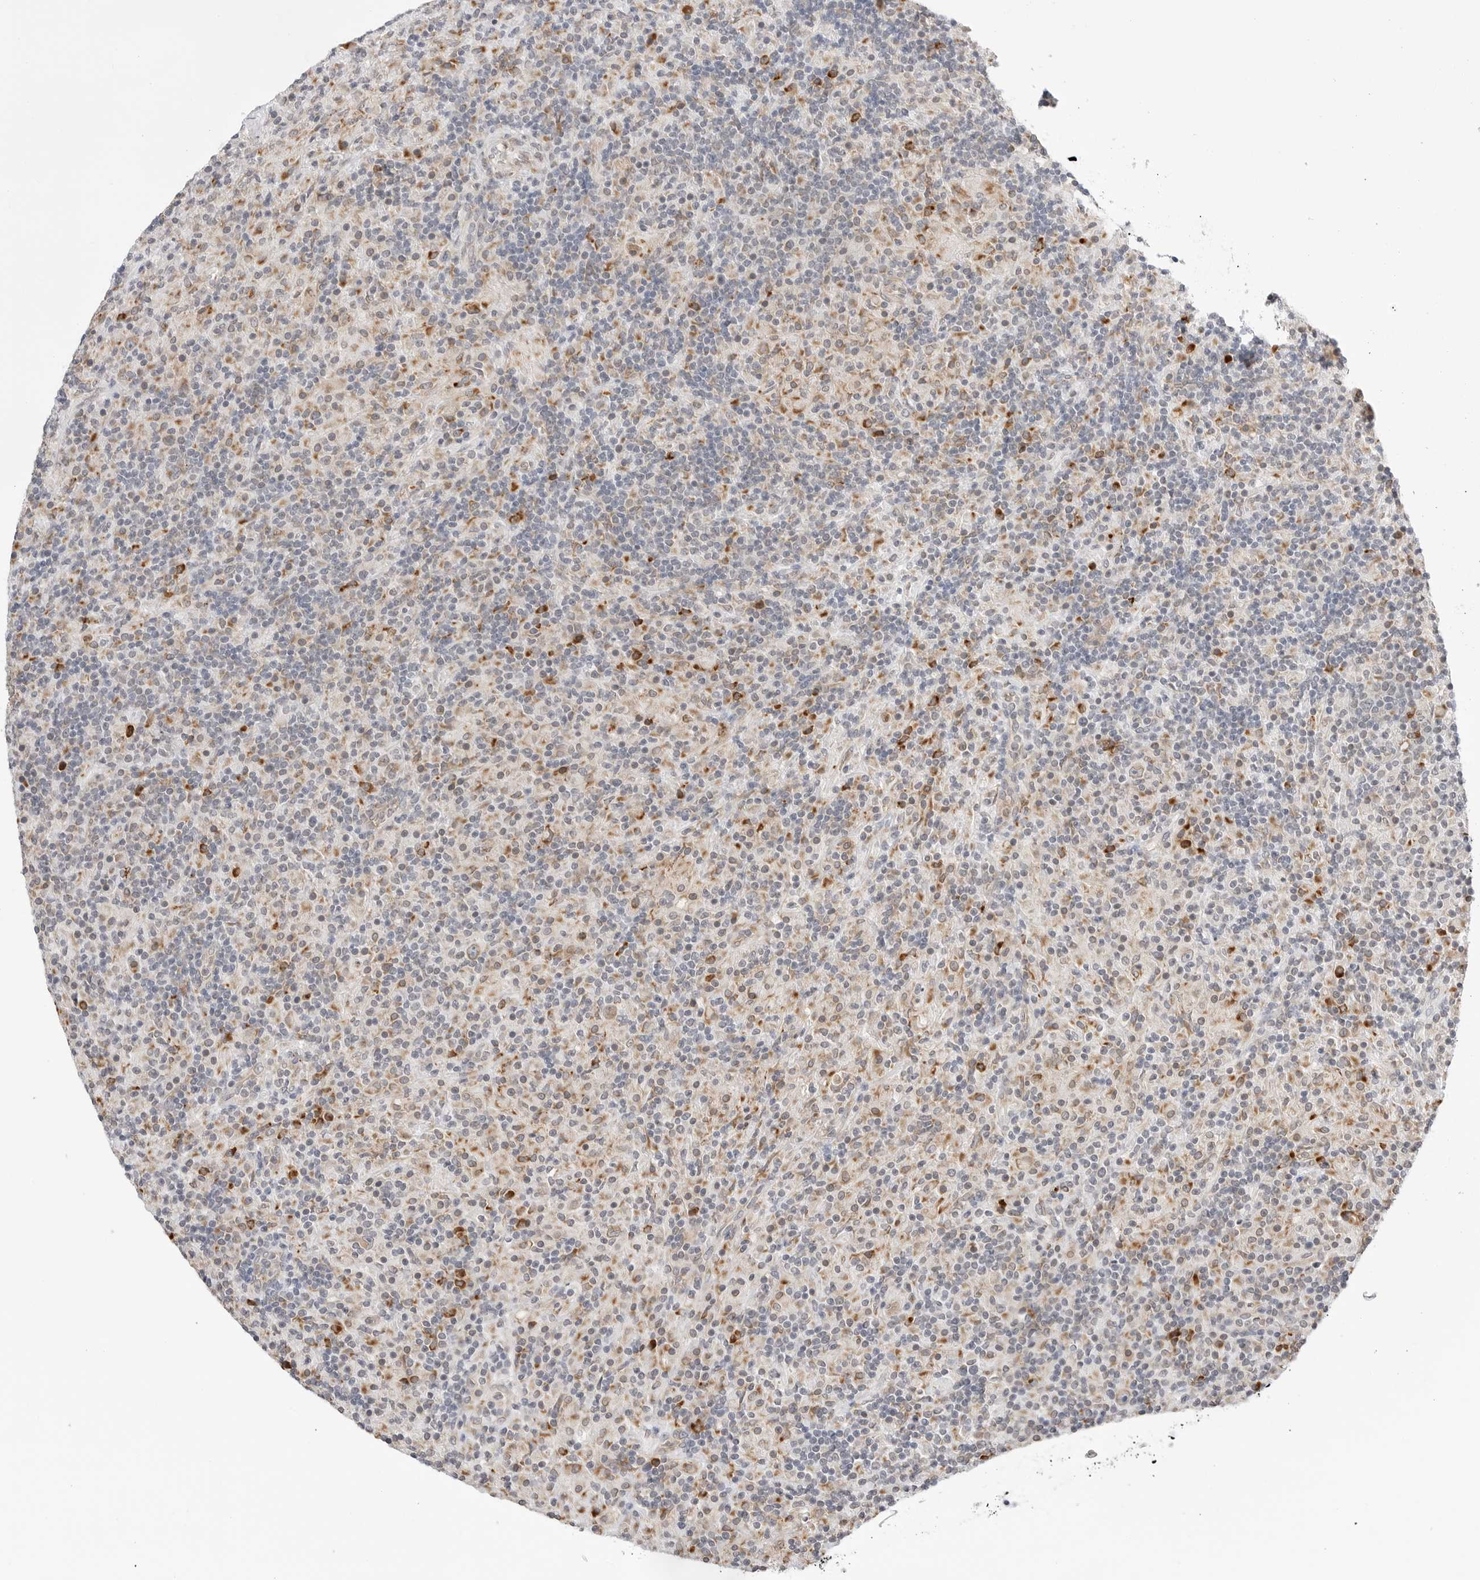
{"staining": {"intensity": "weak", "quantity": "<25%", "location": "cytoplasmic/membranous"}, "tissue": "lymphoma", "cell_type": "Tumor cells", "image_type": "cancer", "snomed": [{"axis": "morphology", "description": "Hodgkin's disease, NOS"}, {"axis": "topography", "description": "Lymph node"}], "caption": "Tumor cells show no significant protein expression in lymphoma.", "gene": "RPN1", "patient": {"sex": "male", "age": 70}}